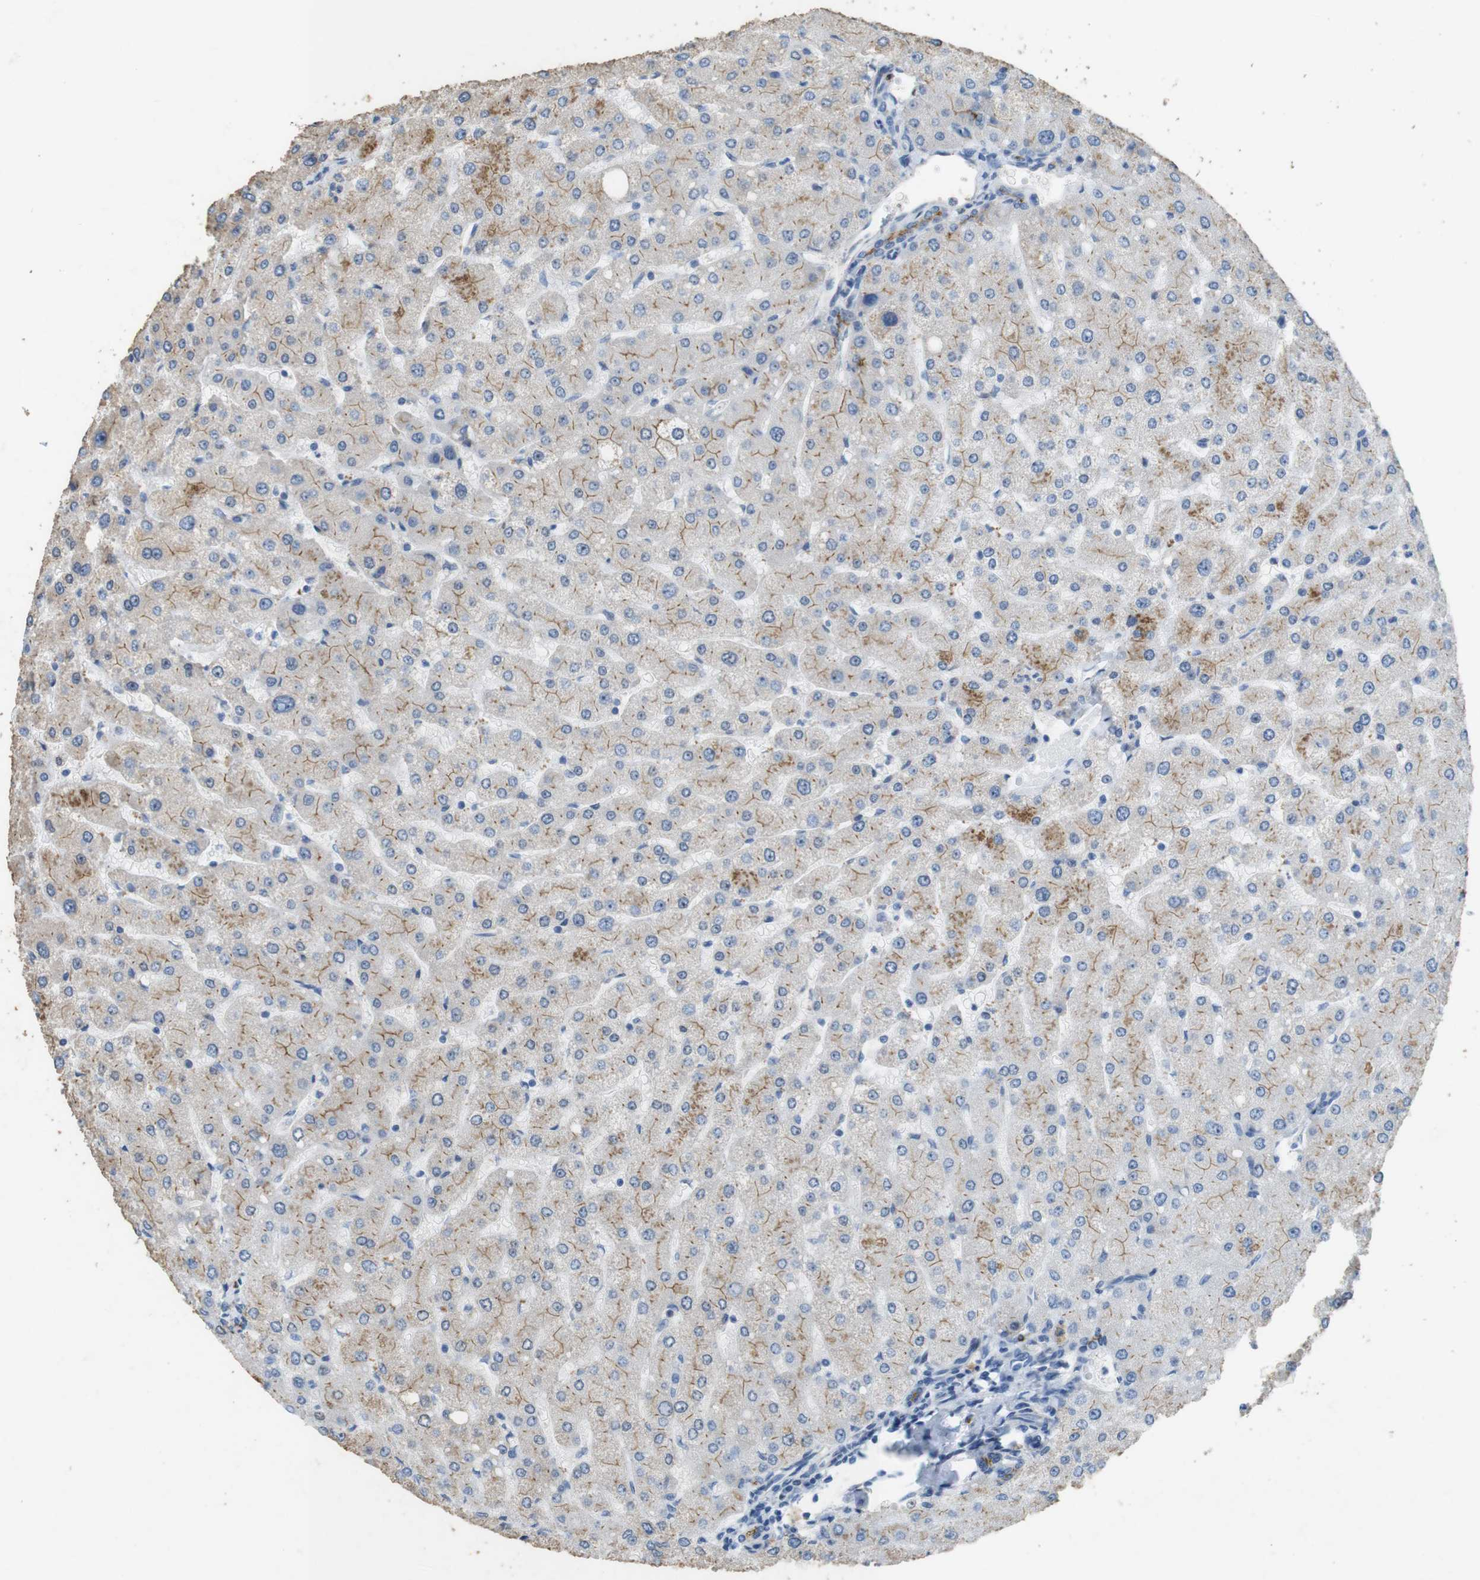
{"staining": {"intensity": "negative", "quantity": "none", "location": "none"}, "tissue": "liver", "cell_type": "Cholangiocytes", "image_type": "normal", "snomed": [{"axis": "morphology", "description": "Normal tissue, NOS"}, {"axis": "topography", "description": "Liver"}], "caption": "An IHC micrograph of unremarkable liver is shown. There is no staining in cholangiocytes of liver. The staining was performed using DAB (3,3'-diaminobenzidine) to visualize the protein expression in brown, while the nuclei were stained in blue with hematoxylin (Magnification: 20x).", "gene": "TJP3", "patient": {"sex": "male", "age": 55}}